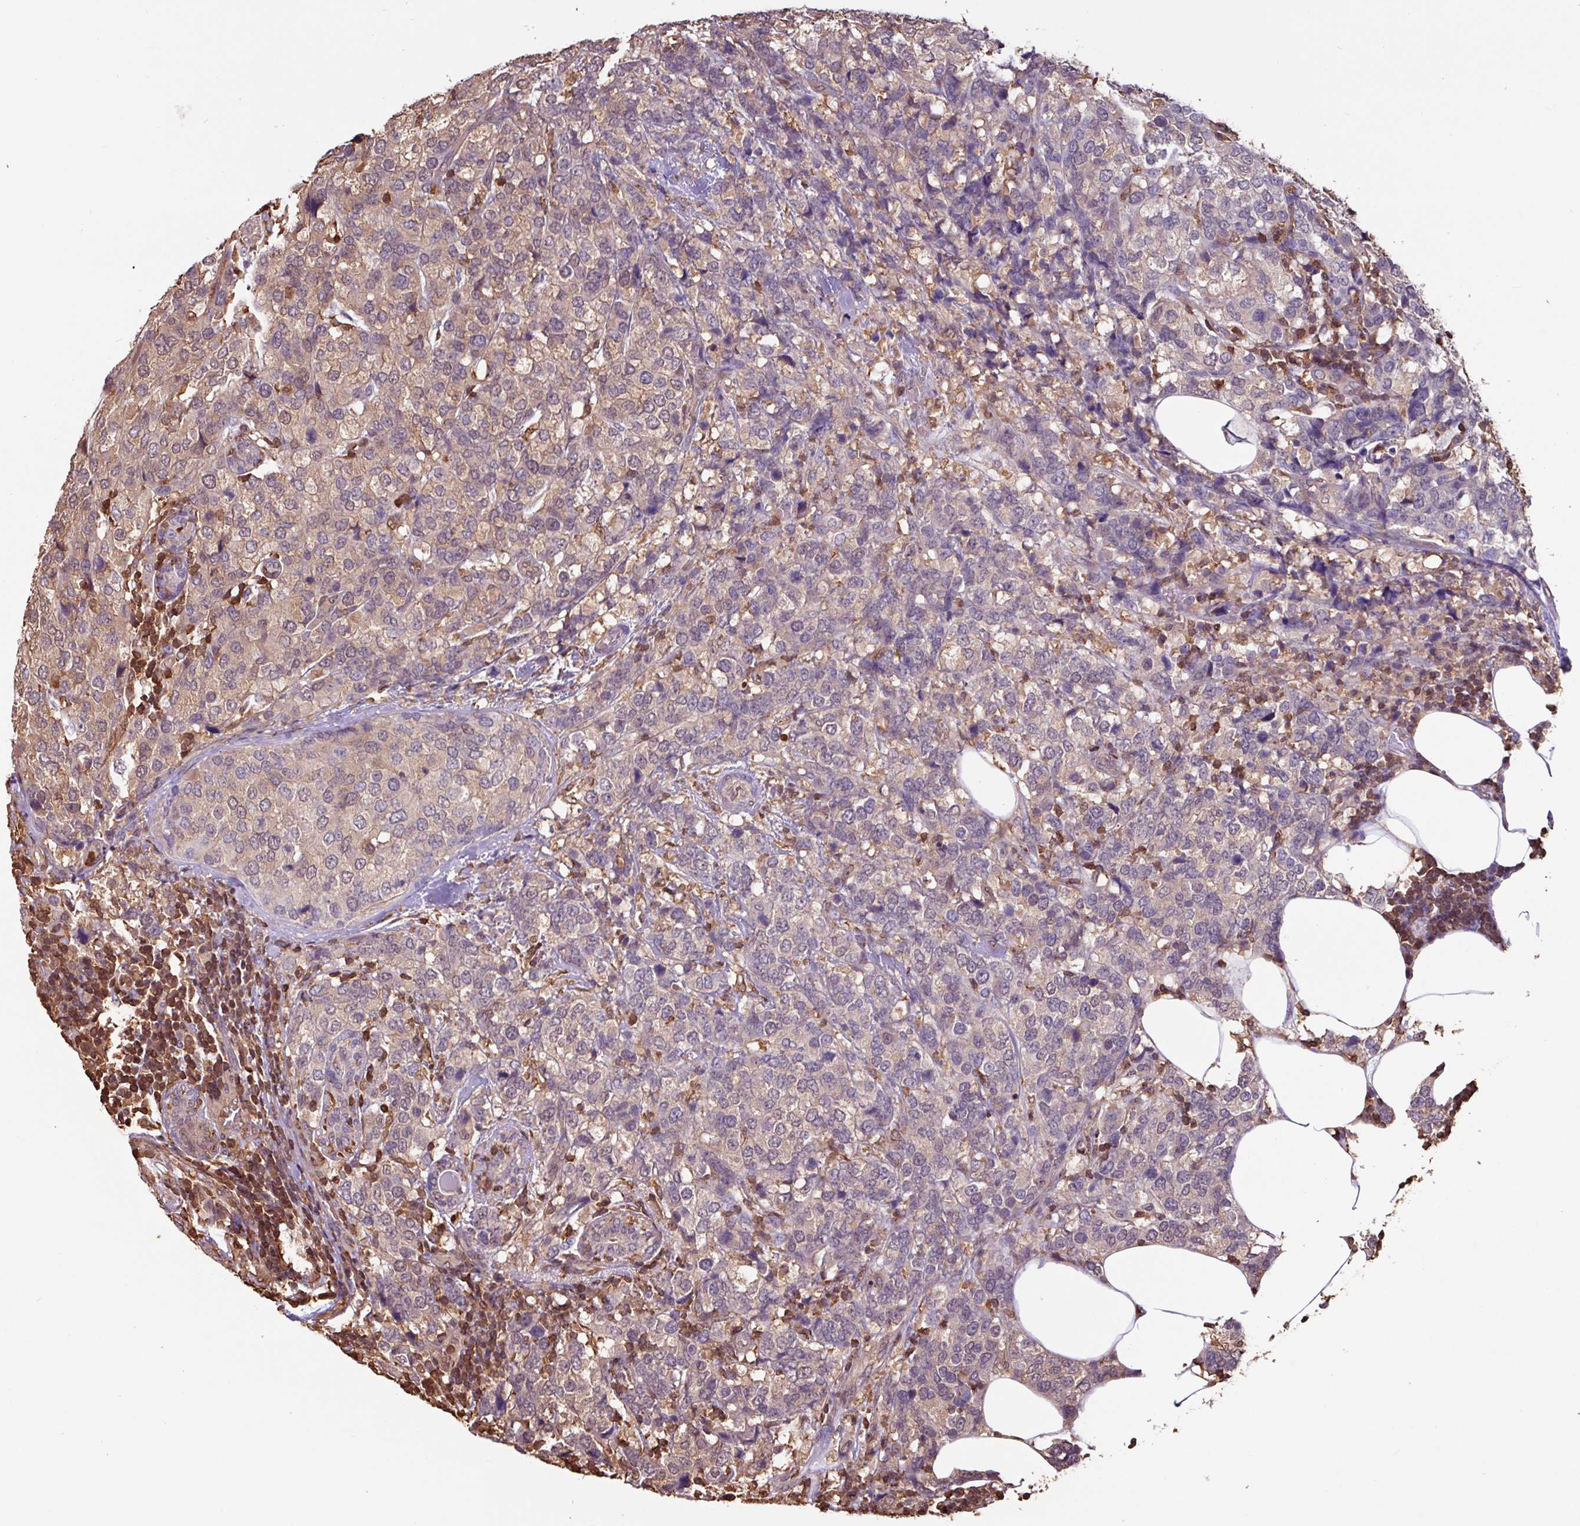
{"staining": {"intensity": "weak", "quantity": "25%-75%", "location": "cytoplasmic/membranous"}, "tissue": "breast cancer", "cell_type": "Tumor cells", "image_type": "cancer", "snomed": [{"axis": "morphology", "description": "Lobular carcinoma"}, {"axis": "topography", "description": "Breast"}], "caption": "Immunohistochemistry of breast lobular carcinoma shows low levels of weak cytoplasmic/membranous positivity in about 25%-75% of tumor cells.", "gene": "ARHGDIB", "patient": {"sex": "female", "age": 59}}